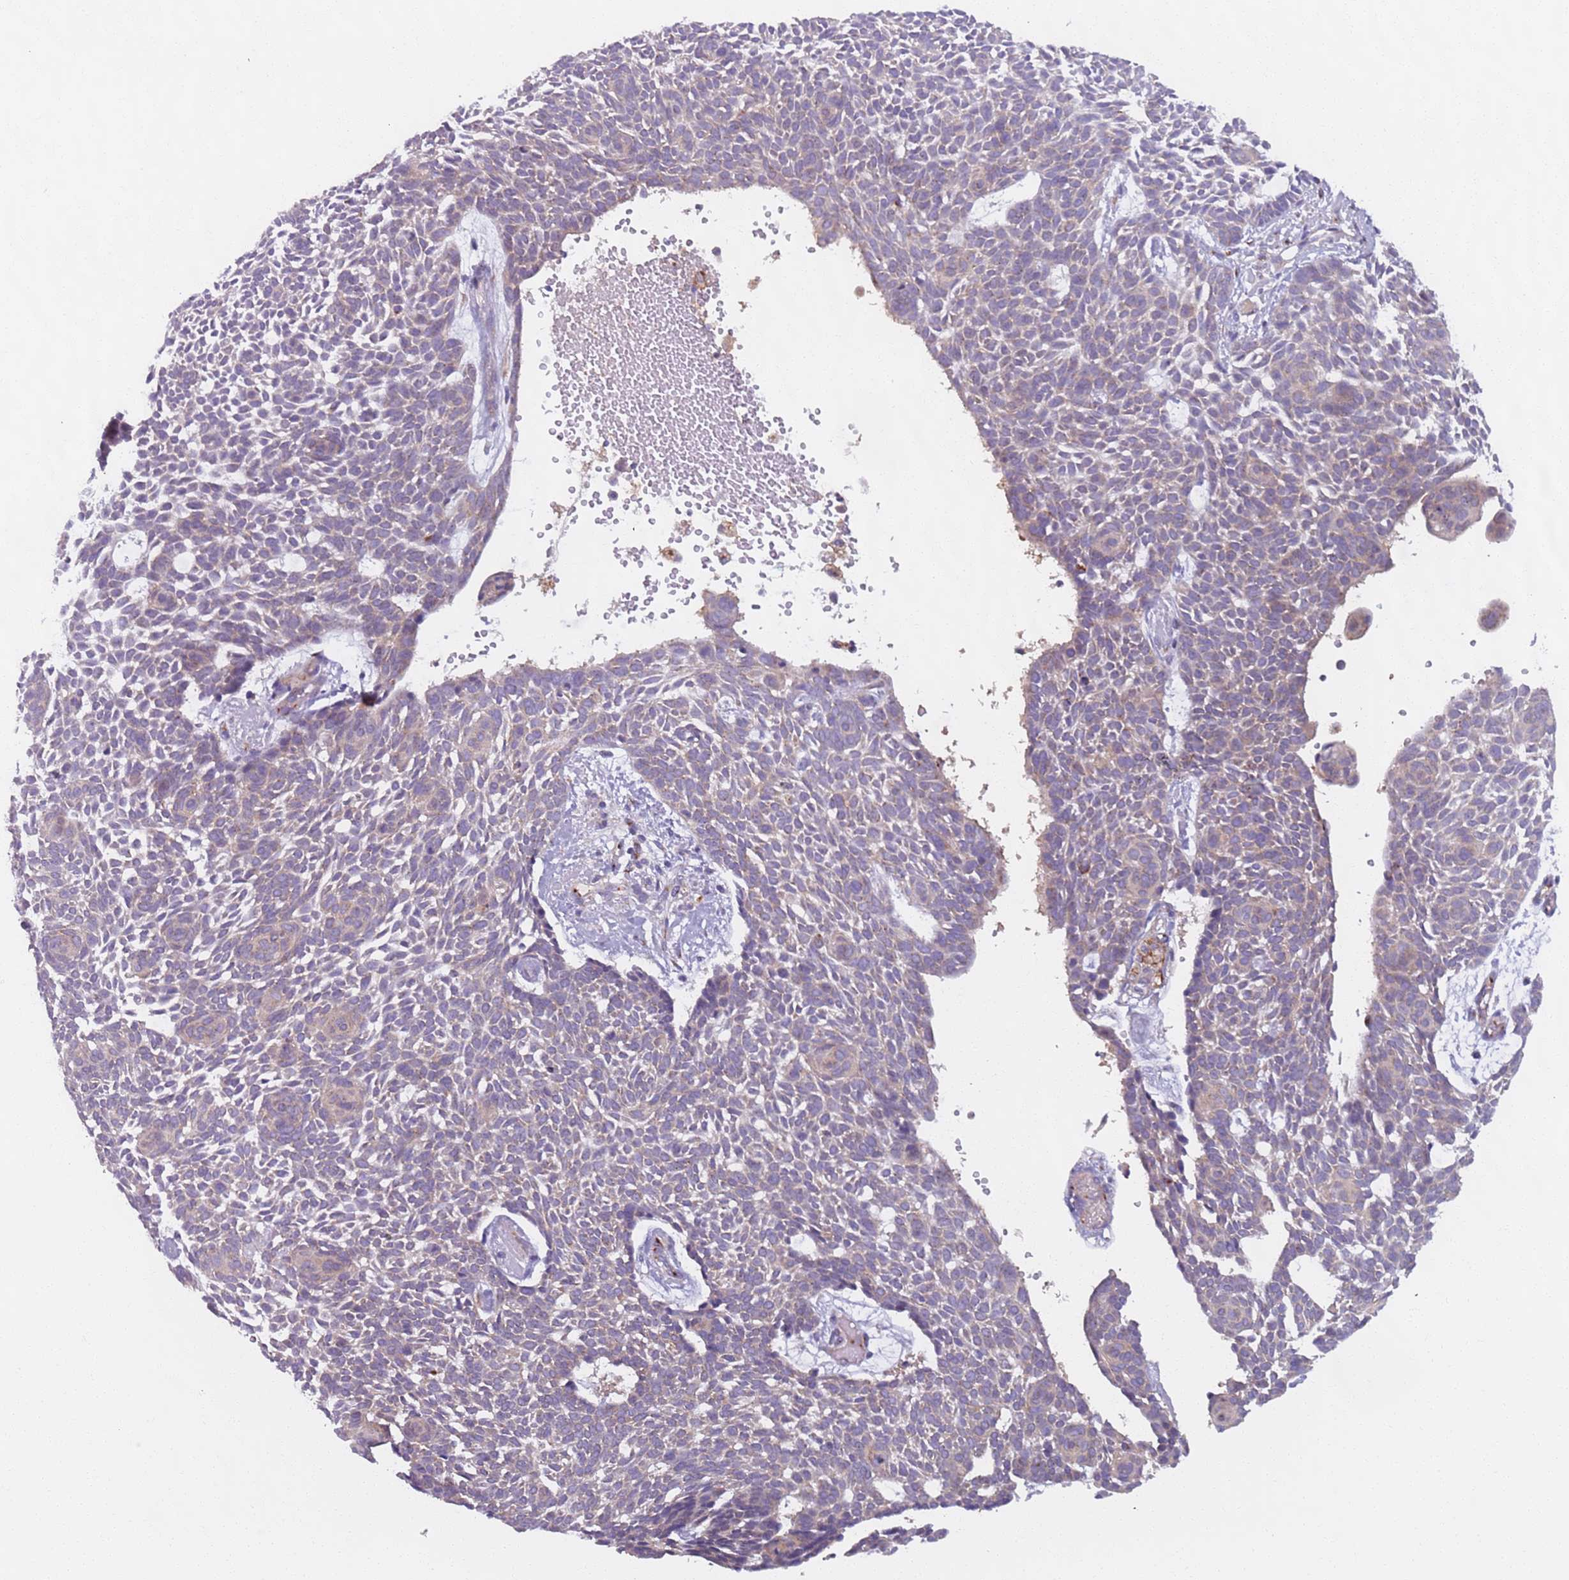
{"staining": {"intensity": "negative", "quantity": "none", "location": "none"}, "tissue": "skin cancer", "cell_type": "Tumor cells", "image_type": "cancer", "snomed": [{"axis": "morphology", "description": "Basal cell carcinoma"}, {"axis": "topography", "description": "Skin"}], "caption": "This is a image of immunohistochemistry staining of basal cell carcinoma (skin), which shows no staining in tumor cells. (IHC, brightfield microscopy, high magnification).", "gene": "AKTIP", "patient": {"sex": "male", "age": 61}}